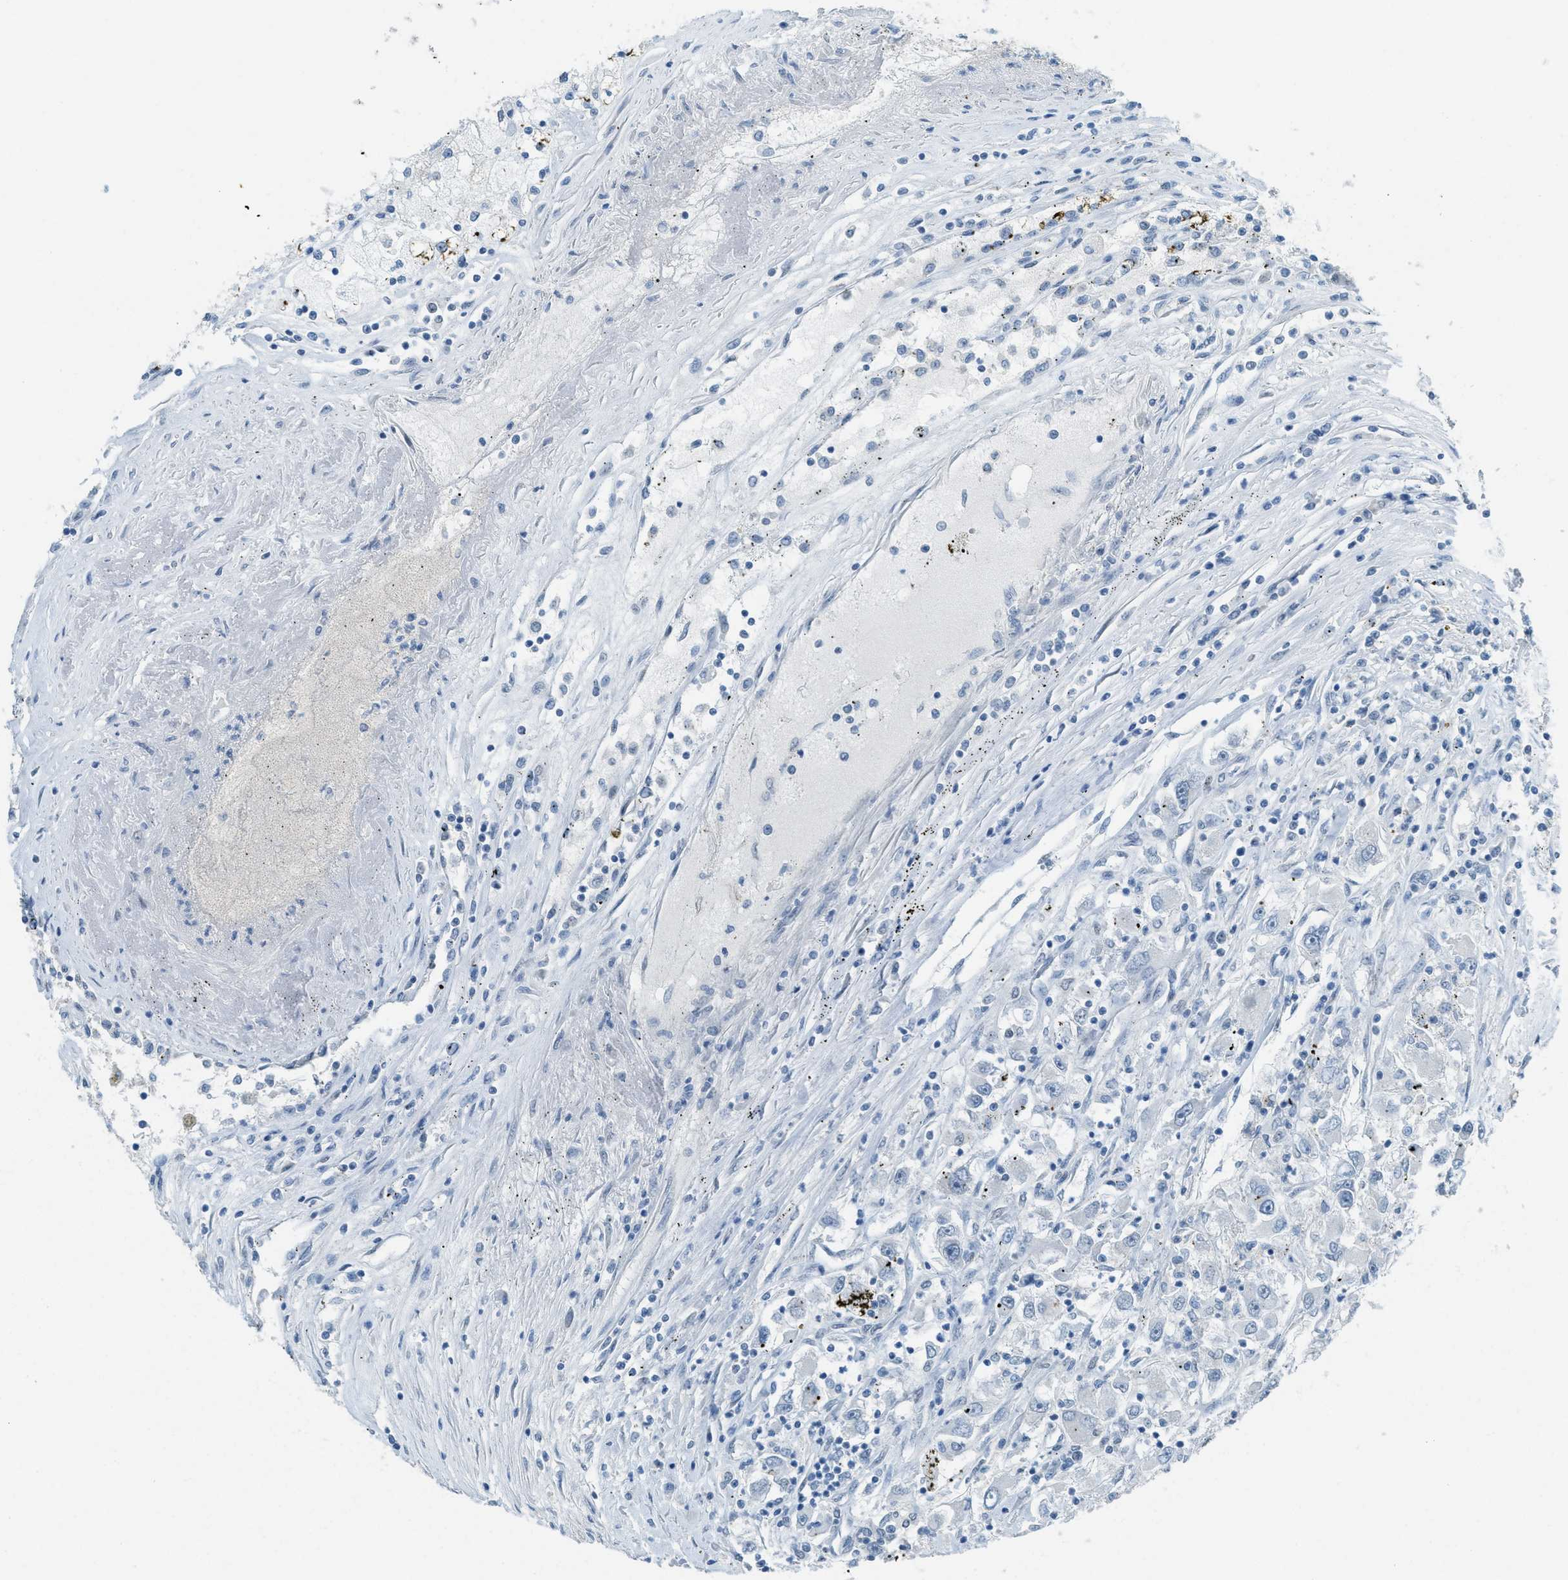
{"staining": {"intensity": "negative", "quantity": "none", "location": "none"}, "tissue": "renal cancer", "cell_type": "Tumor cells", "image_type": "cancer", "snomed": [{"axis": "morphology", "description": "Adenocarcinoma, NOS"}, {"axis": "topography", "description": "Kidney"}], "caption": "Immunohistochemistry (IHC) image of human renal adenocarcinoma stained for a protein (brown), which exhibits no staining in tumor cells.", "gene": "TTC13", "patient": {"sex": "female", "age": 52}}